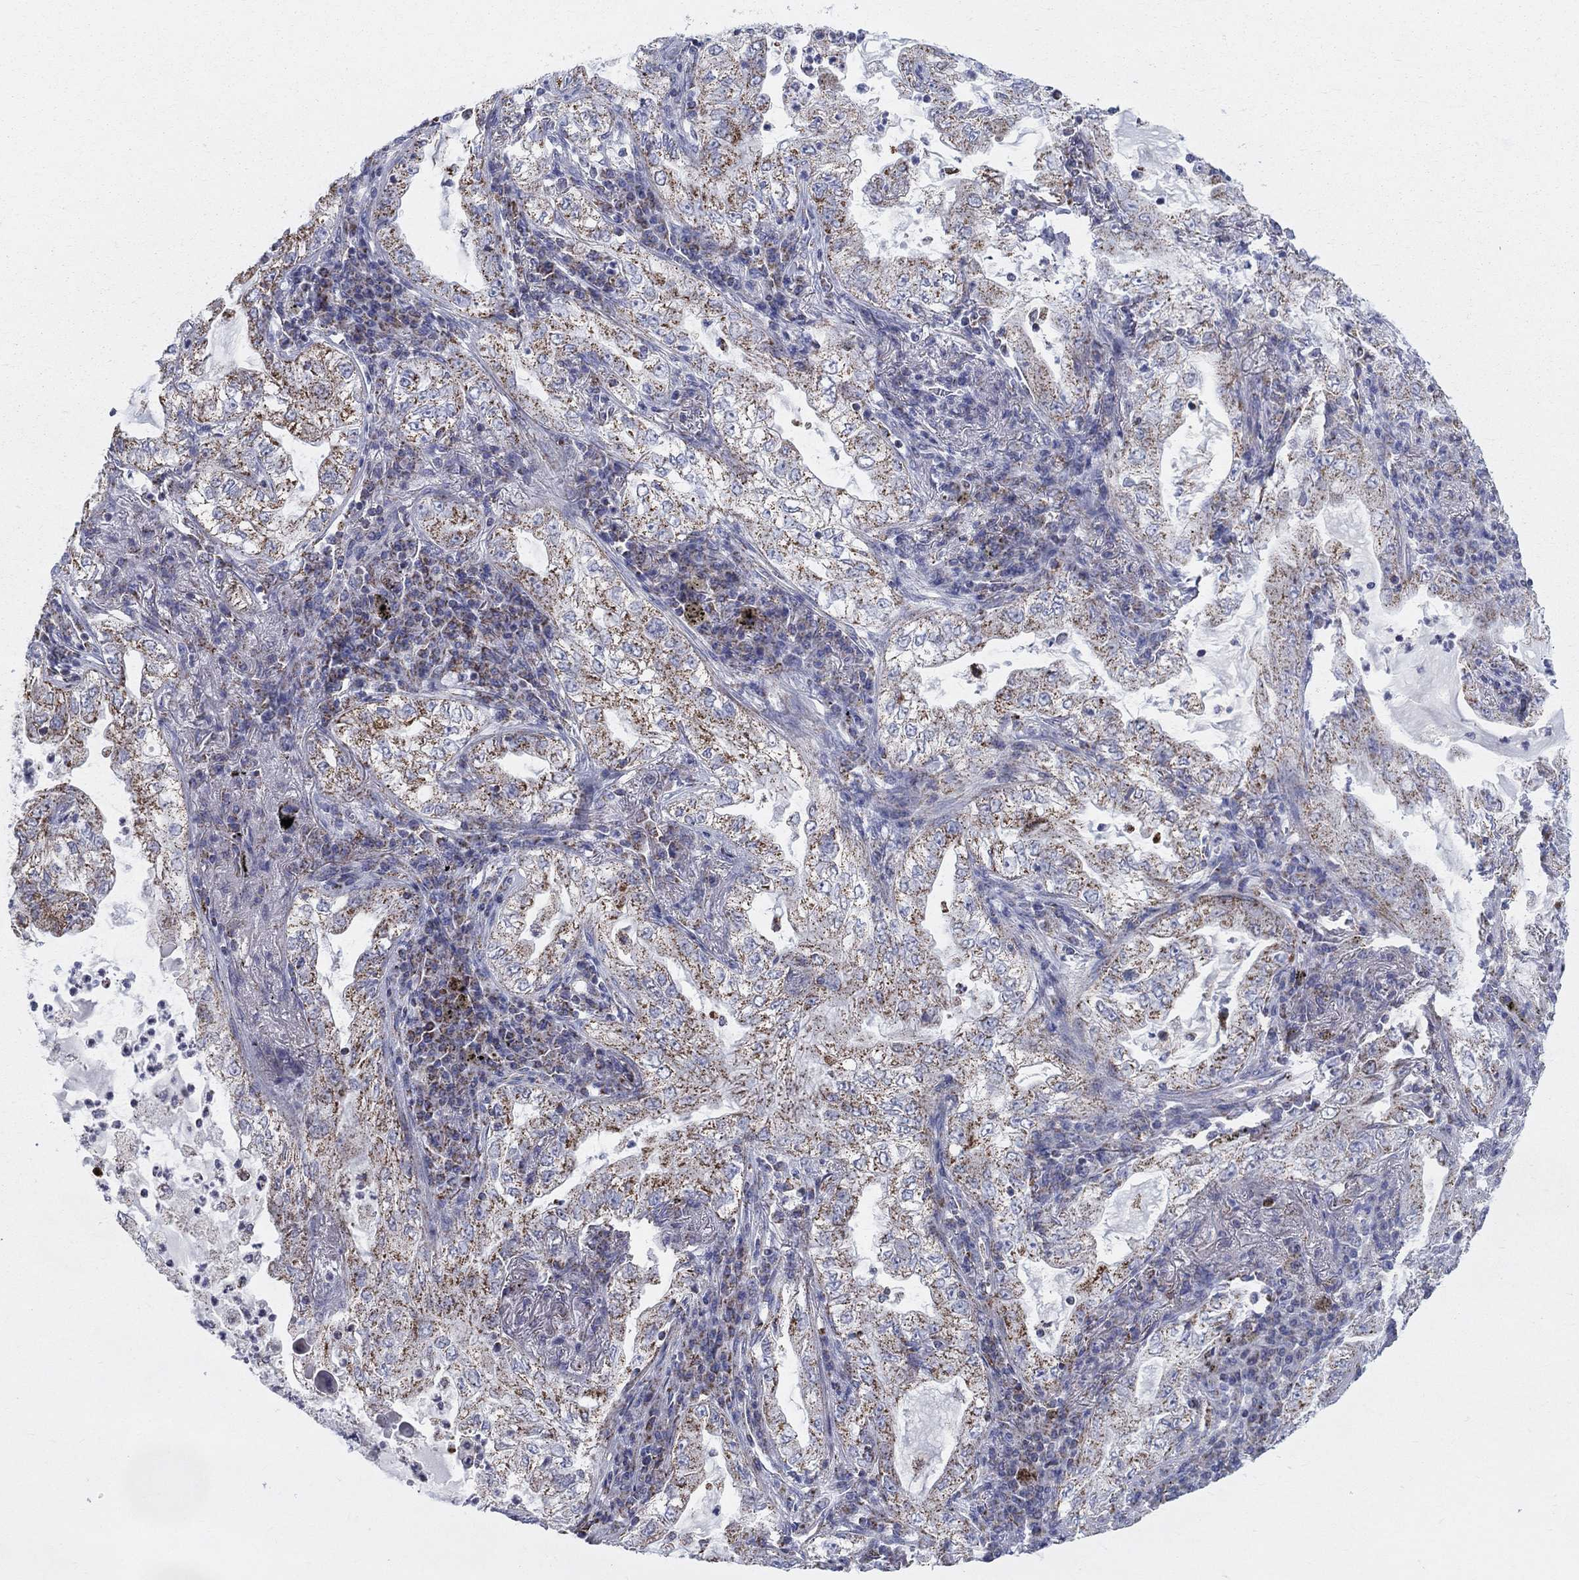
{"staining": {"intensity": "strong", "quantity": "<25%", "location": "cytoplasmic/membranous"}, "tissue": "lung cancer", "cell_type": "Tumor cells", "image_type": "cancer", "snomed": [{"axis": "morphology", "description": "Adenocarcinoma, NOS"}, {"axis": "topography", "description": "Lung"}], "caption": "Protein analysis of lung cancer tissue demonstrates strong cytoplasmic/membranous positivity in approximately <25% of tumor cells.", "gene": "KISS1R", "patient": {"sex": "female", "age": 73}}